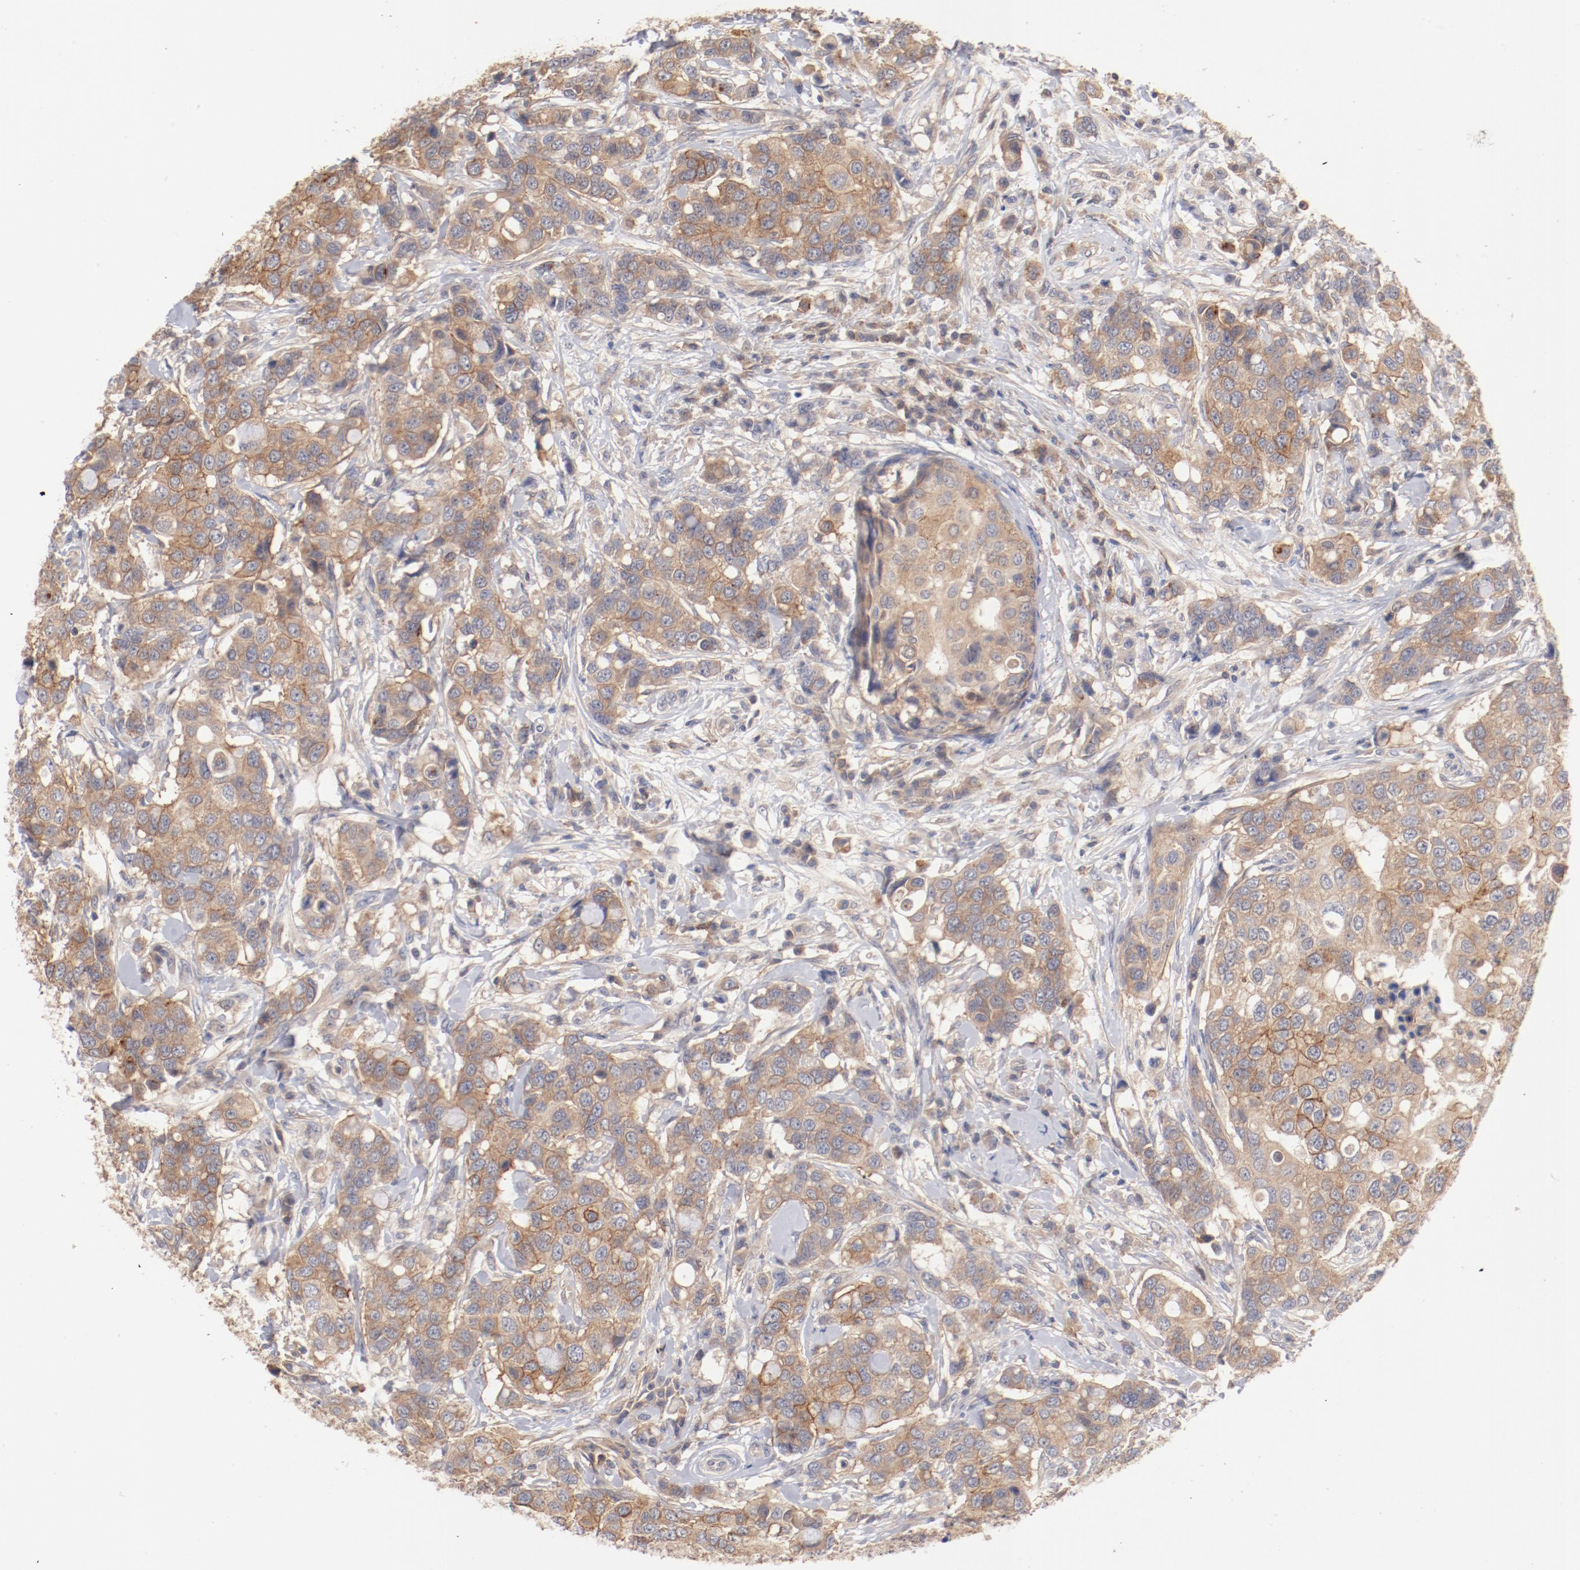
{"staining": {"intensity": "moderate", "quantity": ">75%", "location": "cytoplasmic/membranous"}, "tissue": "breast cancer", "cell_type": "Tumor cells", "image_type": "cancer", "snomed": [{"axis": "morphology", "description": "Duct carcinoma"}, {"axis": "topography", "description": "Breast"}], "caption": "Human breast invasive ductal carcinoma stained with a brown dye exhibits moderate cytoplasmic/membranous positive expression in approximately >75% of tumor cells.", "gene": "SETD3", "patient": {"sex": "female", "age": 27}}